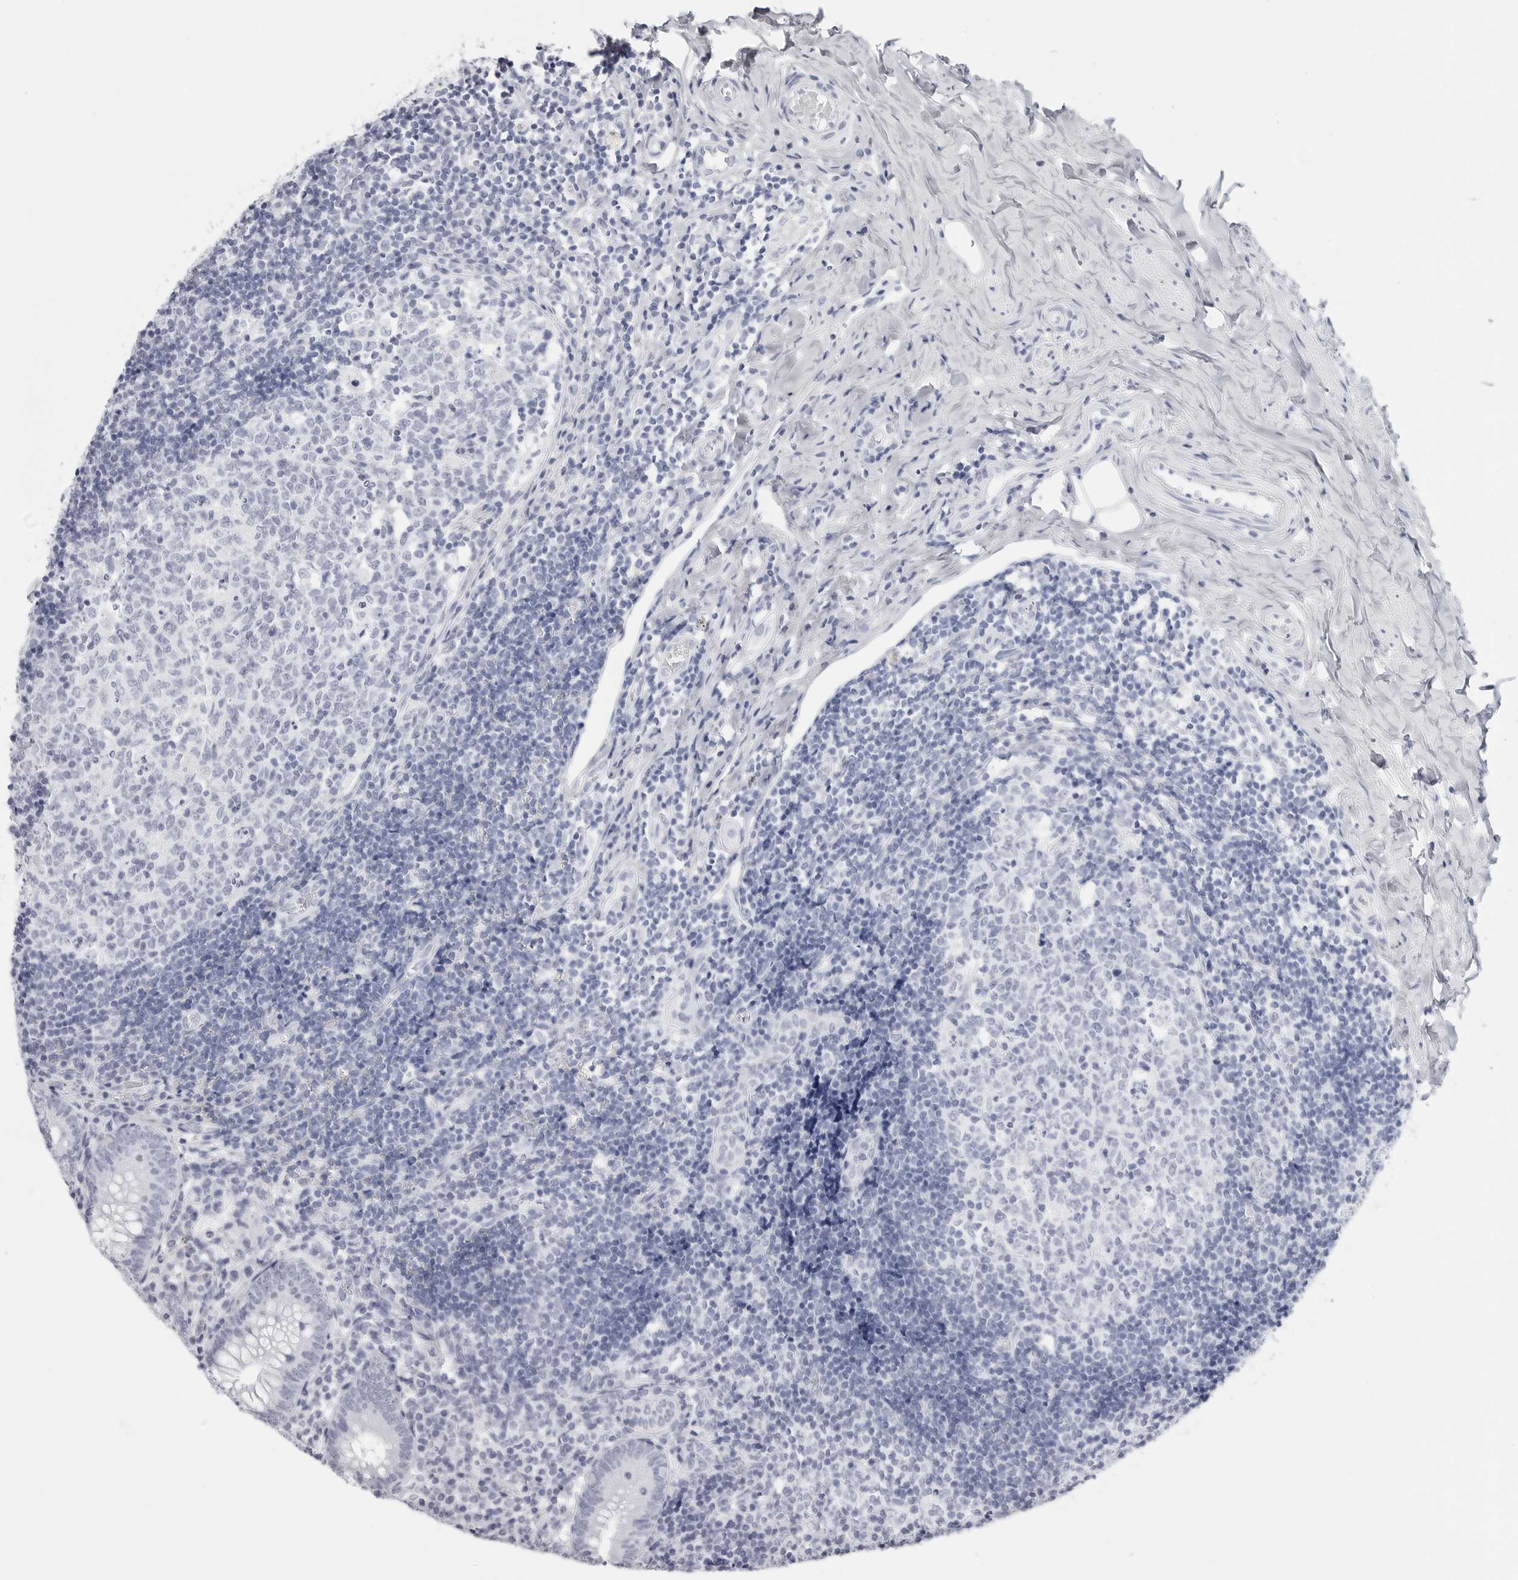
{"staining": {"intensity": "negative", "quantity": "none", "location": "none"}, "tissue": "appendix", "cell_type": "Glandular cells", "image_type": "normal", "snomed": [{"axis": "morphology", "description": "Normal tissue, NOS"}, {"axis": "topography", "description": "Appendix"}], "caption": "High power microscopy micrograph of an IHC micrograph of normal appendix, revealing no significant positivity in glandular cells.", "gene": "CST2", "patient": {"sex": "male", "age": 8}}